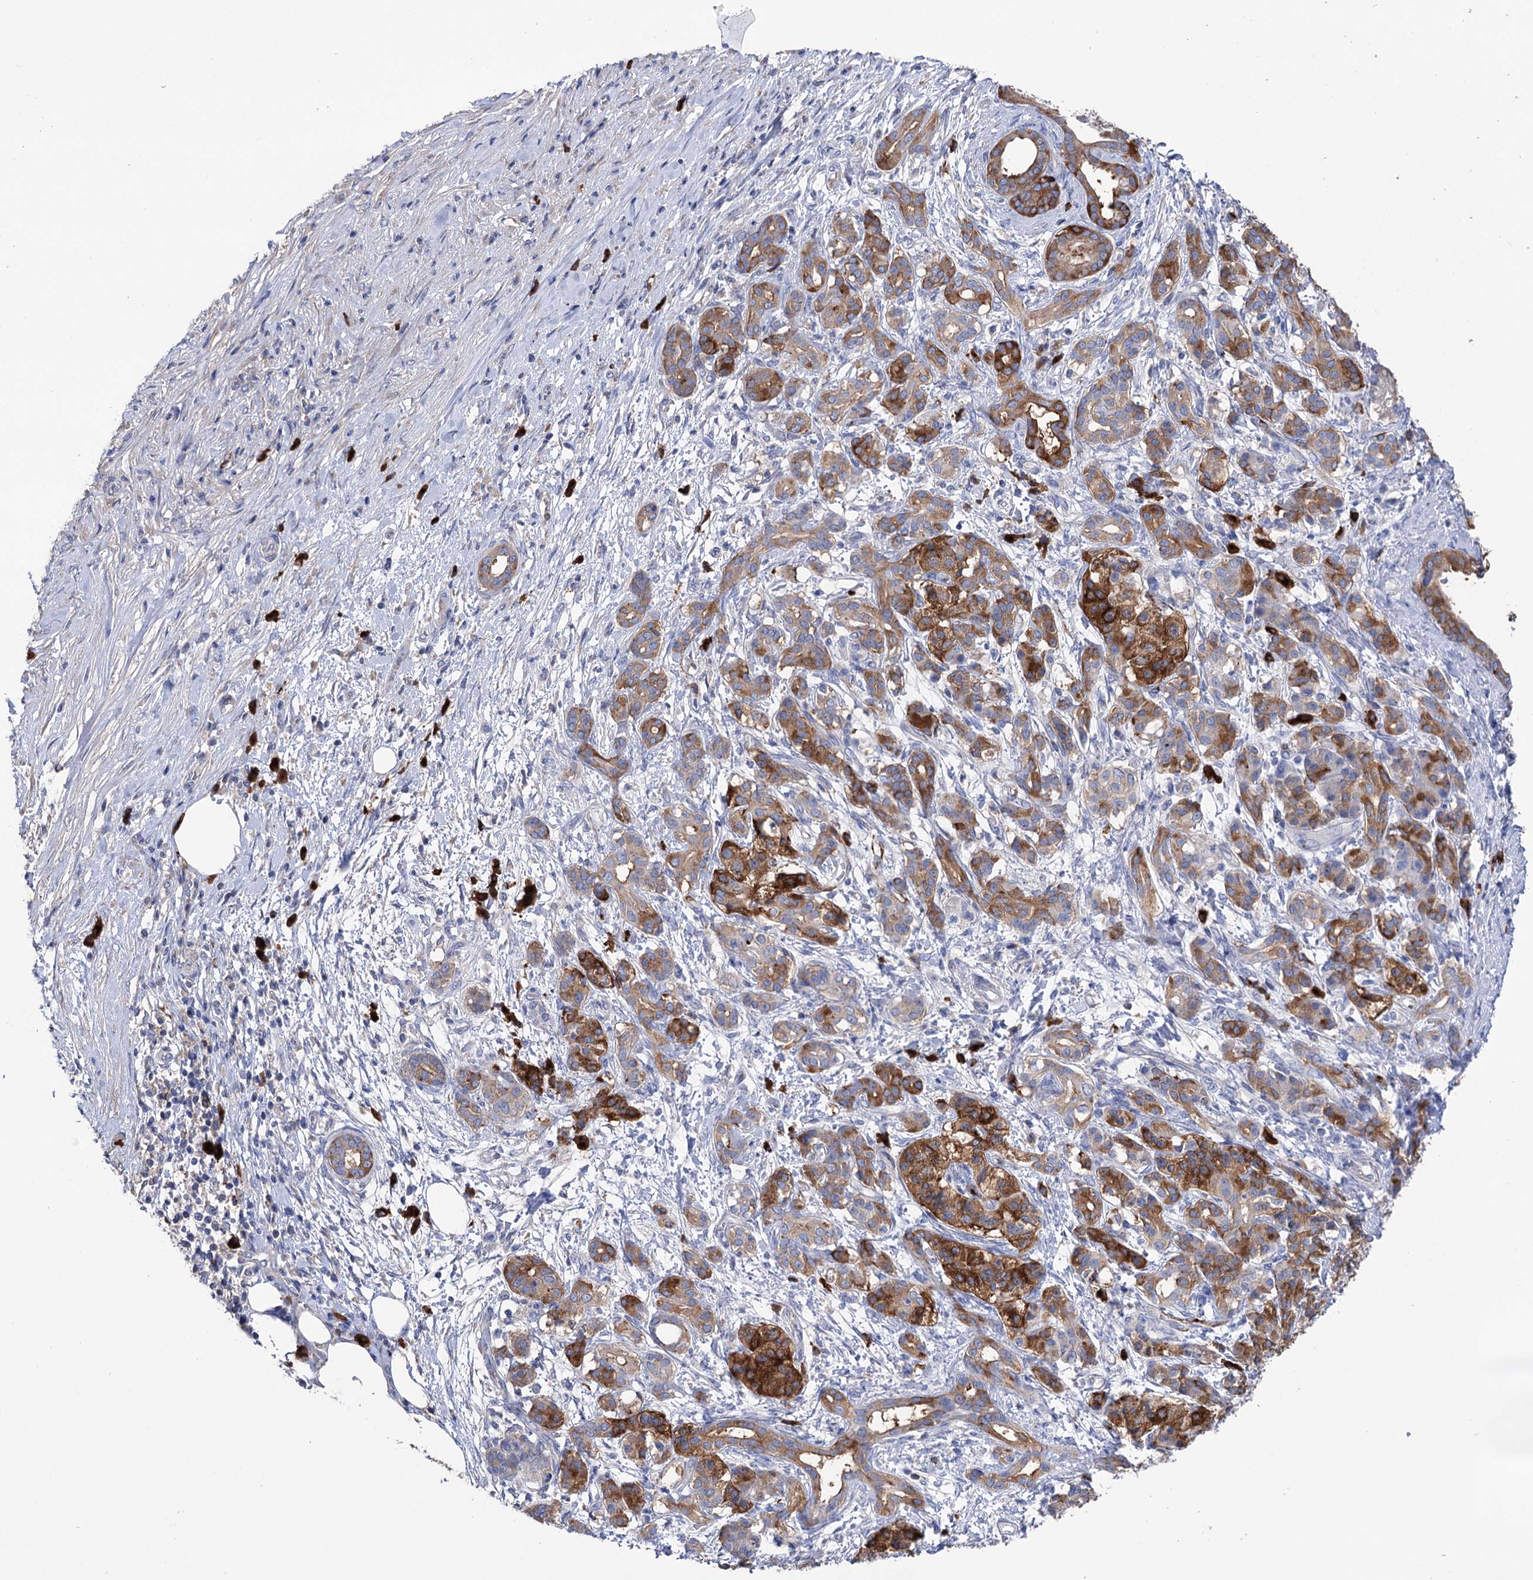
{"staining": {"intensity": "moderate", "quantity": ">75%", "location": "cytoplasmic/membranous"}, "tissue": "pancreatic cancer", "cell_type": "Tumor cells", "image_type": "cancer", "snomed": [{"axis": "morphology", "description": "Adenocarcinoma, NOS"}, {"axis": "topography", "description": "Pancreas"}], "caption": "Tumor cells show medium levels of moderate cytoplasmic/membranous expression in about >75% of cells in human pancreatic cancer (adenocarcinoma).", "gene": "BBS4", "patient": {"sex": "female", "age": 55}}